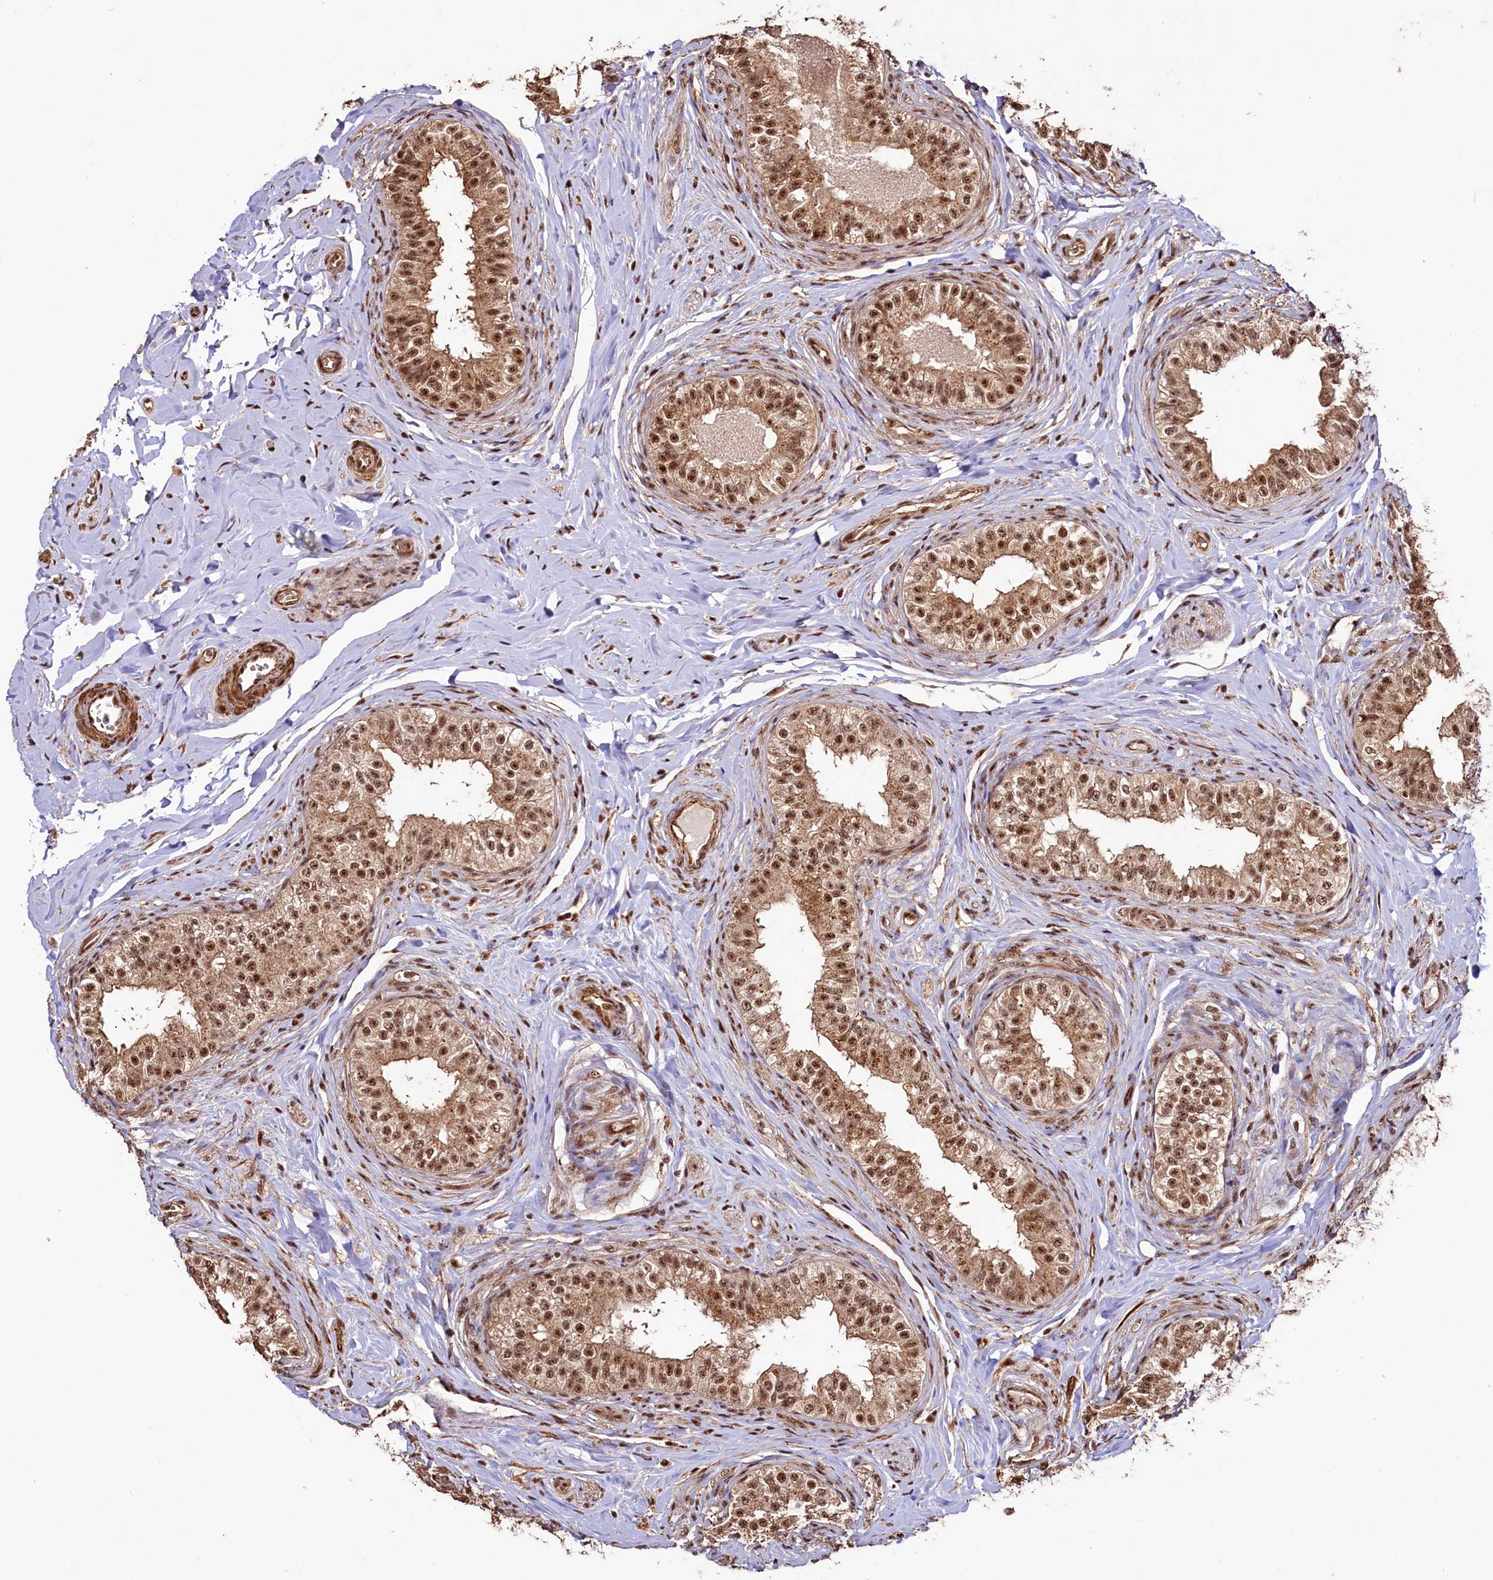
{"staining": {"intensity": "strong", "quantity": ">75%", "location": "cytoplasmic/membranous,nuclear"}, "tissue": "epididymis", "cell_type": "Glandular cells", "image_type": "normal", "snomed": [{"axis": "morphology", "description": "Normal tissue, NOS"}, {"axis": "topography", "description": "Epididymis"}], "caption": "Glandular cells exhibit high levels of strong cytoplasmic/membranous,nuclear expression in about >75% of cells in unremarkable epididymis. The protein is shown in brown color, while the nuclei are stained blue.", "gene": "SFSWAP", "patient": {"sex": "male", "age": 49}}